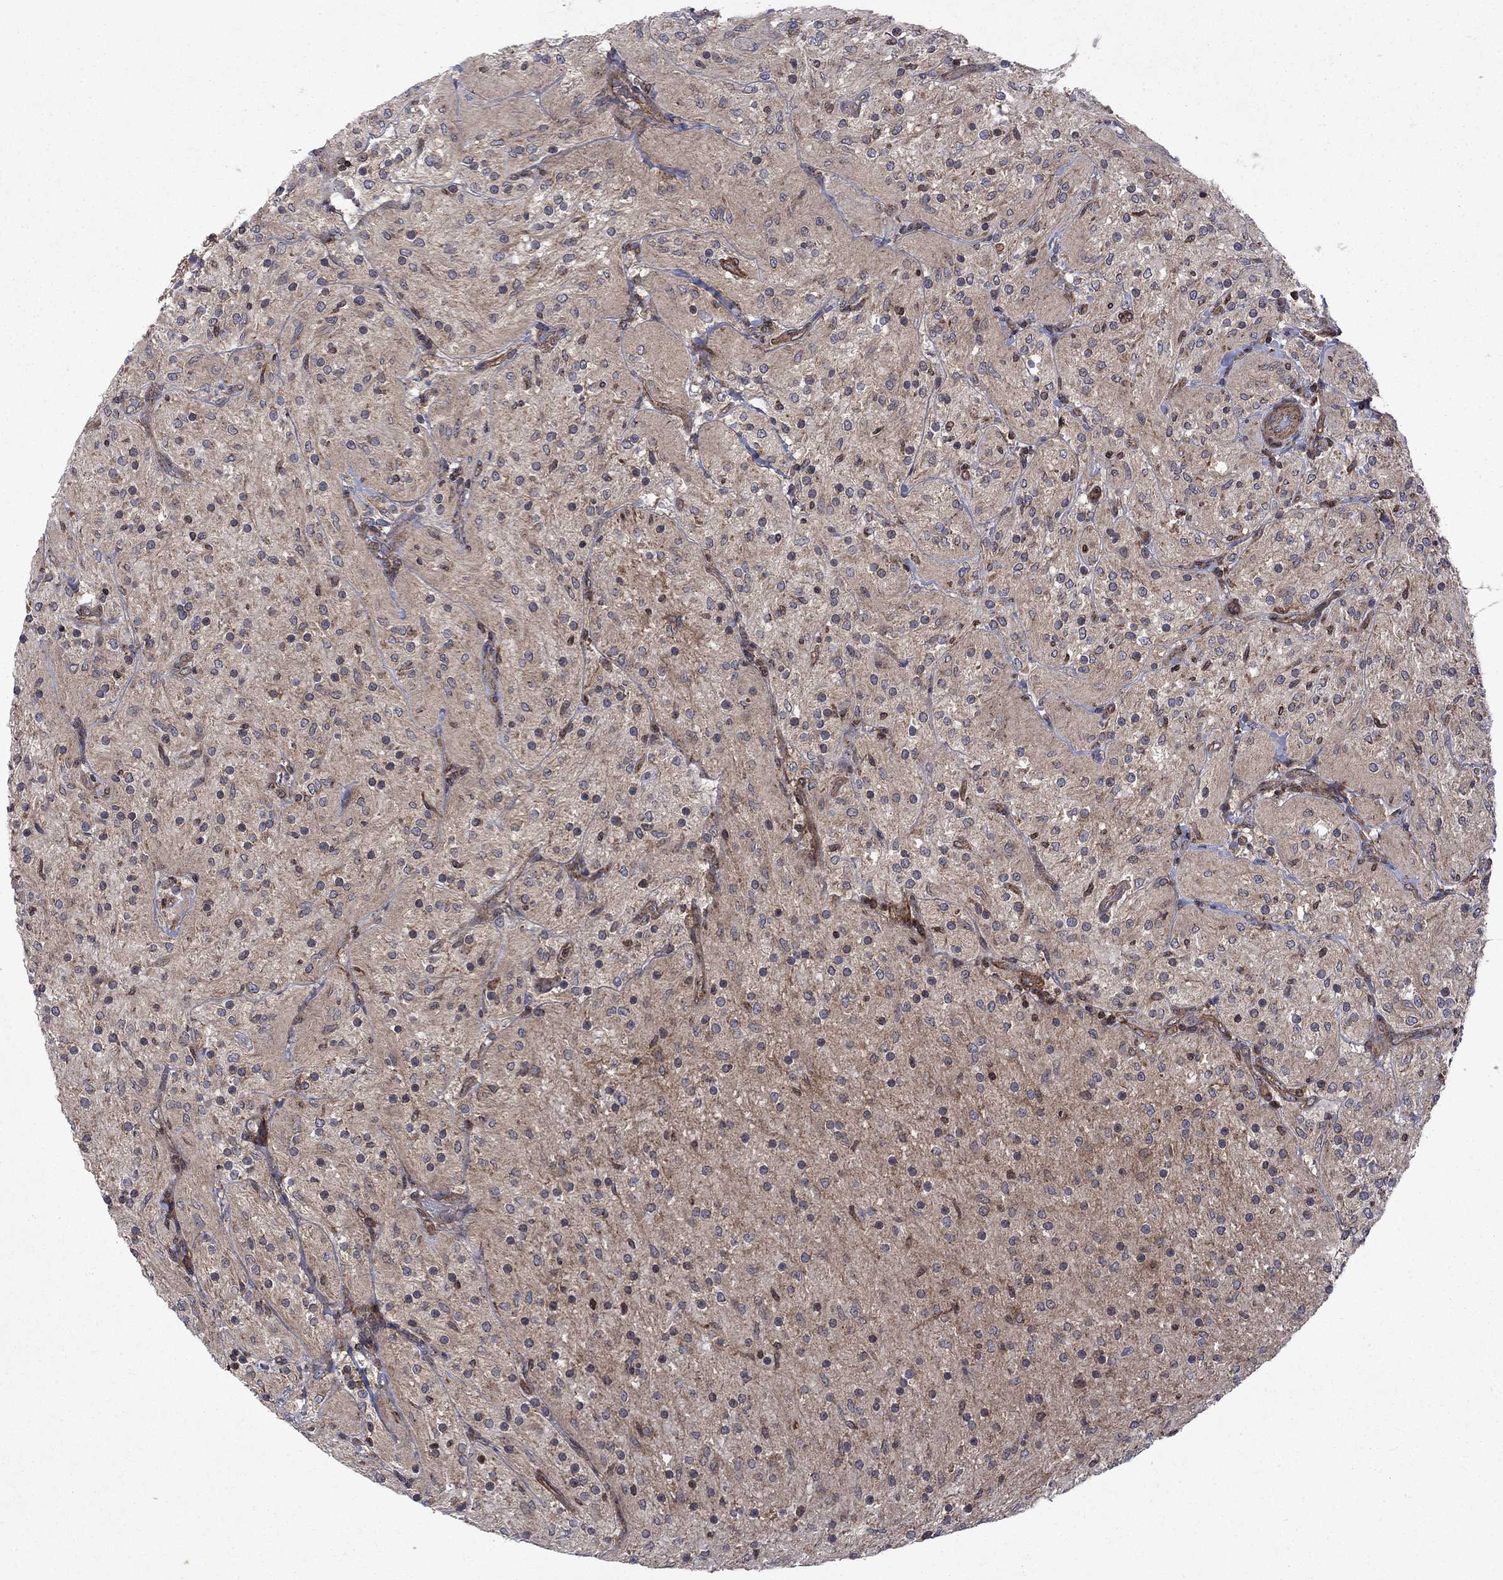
{"staining": {"intensity": "weak", "quantity": "<25%", "location": "cytoplasmic/membranous"}, "tissue": "glioma", "cell_type": "Tumor cells", "image_type": "cancer", "snomed": [{"axis": "morphology", "description": "Glioma, malignant, Low grade"}, {"axis": "topography", "description": "Brain"}], "caption": "Immunohistochemistry of human glioma shows no expression in tumor cells.", "gene": "TMEM33", "patient": {"sex": "male", "age": 3}}